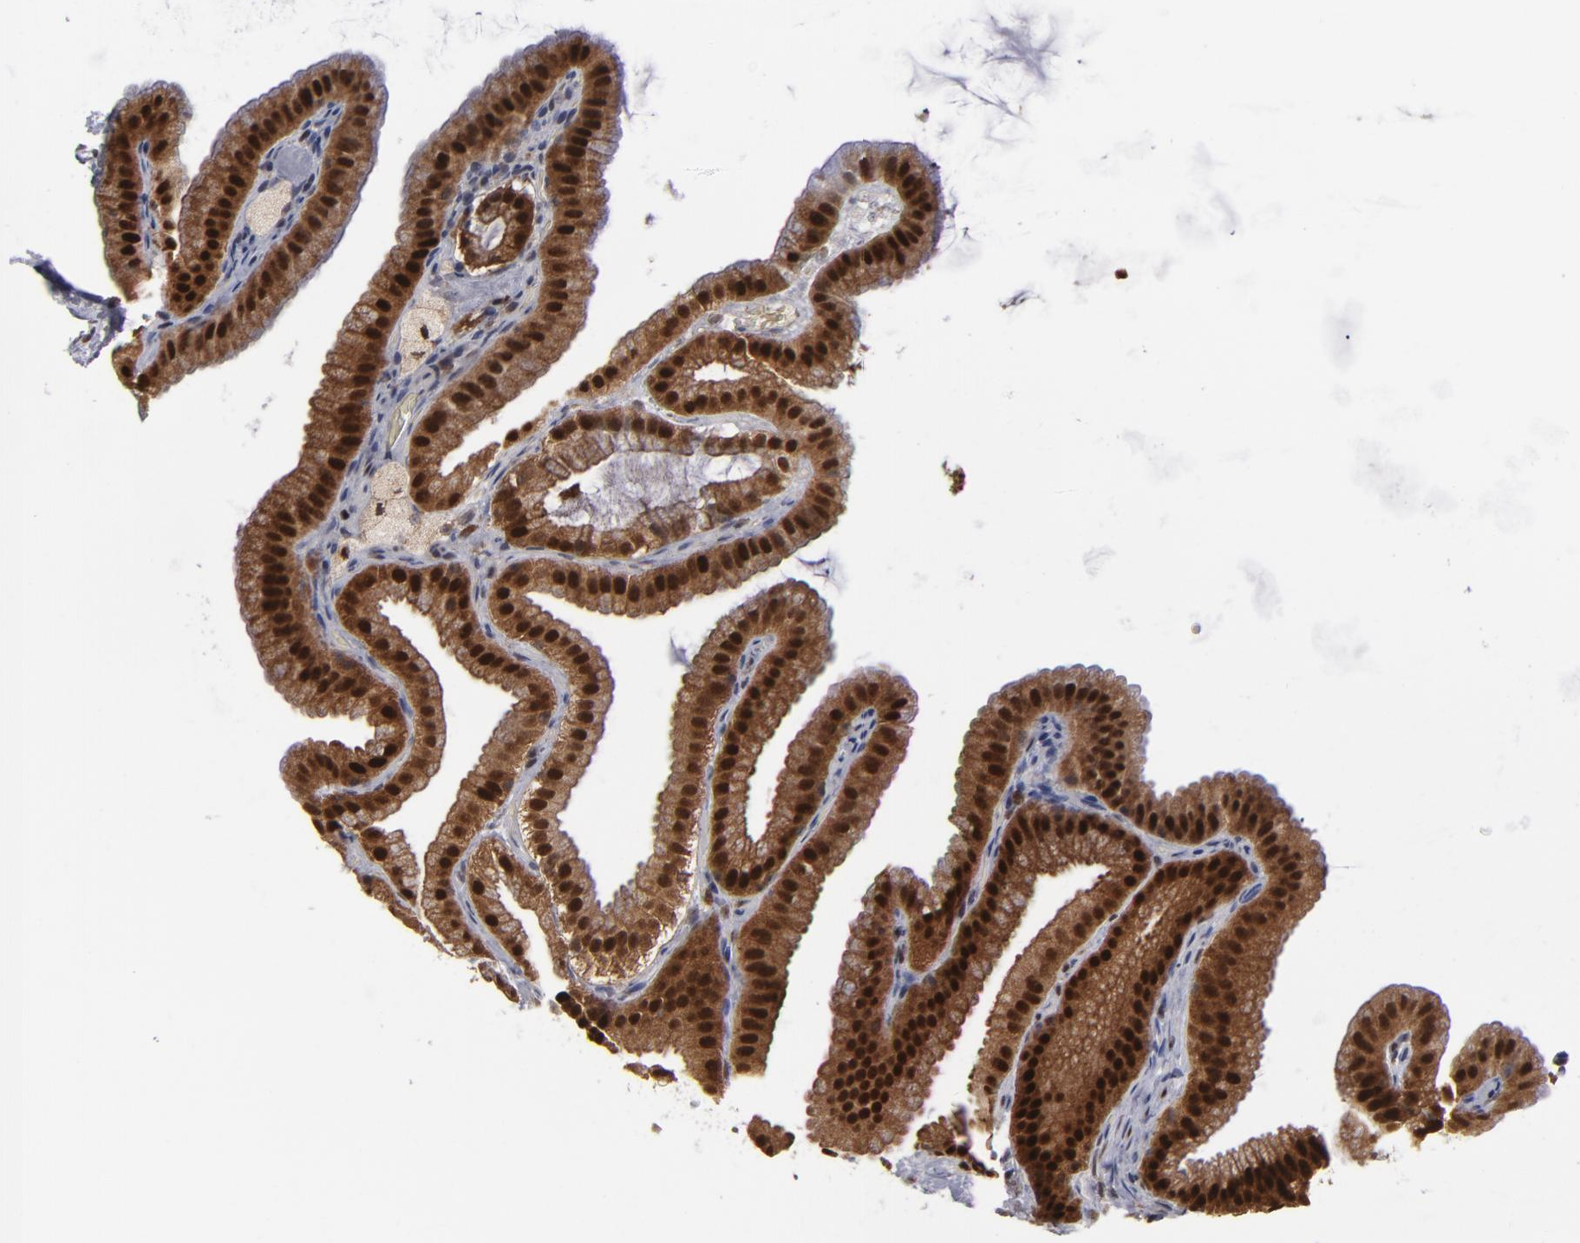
{"staining": {"intensity": "moderate", "quantity": ">75%", "location": "cytoplasmic/membranous,nuclear"}, "tissue": "gallbladder", "cell_type": "Glandular cells", "image_type": "normal", "snomed": [{"axis": "morphology", "description": "Normal tissue, NOS"}, {"axis": "topography", "description": "Gallbladder"}], "caption": "Protein staining by immunohistochemistry (IHC) exhibits moderate cytoplasmic/membranous,nuclear expression in approximately >75% of glandular cells in normal gallbladder.", "gene": "GSR", "patient": {"sex": "female", "age": 63}}